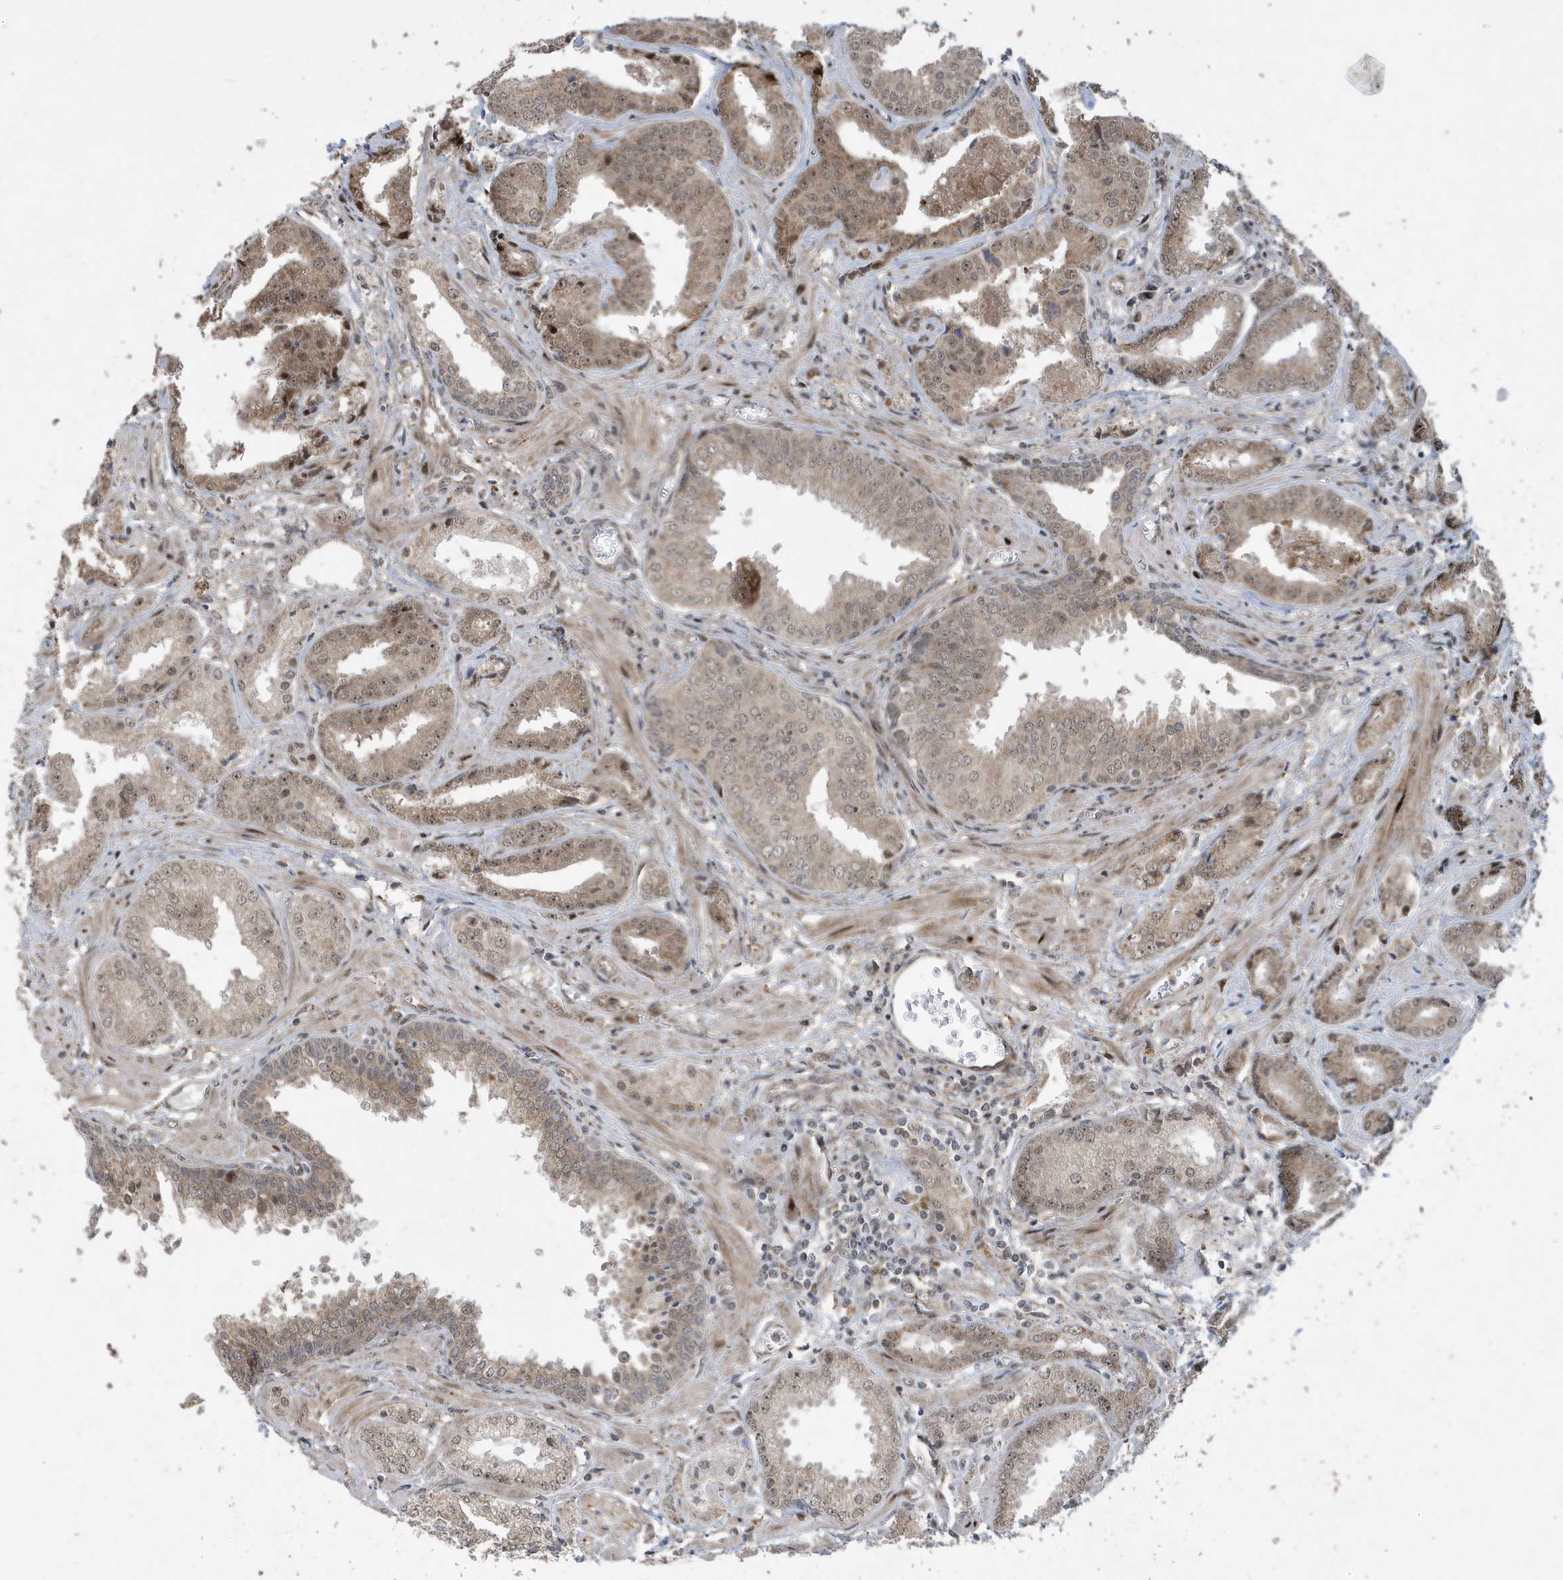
{"staining": {"intensity": "weak", "quantity": ">75%", "location": "cytoplasmic/membranous,nuclear"}, "tissue": "prostate cancer", "cell_type": "Tumor cells", "image_type": "cancer", "snomed": [{"axis": "morphology", "description": "Adenocarcinoma, Low grade"}, {"axis": "topography", "description": "Prostate"}], "caption": "High-magnification brightfield microscopy of prostate adenocarcinoma (low-grade) stained with DAB (3,3'-diaminobenzidine) (brown) and counterstained with hematoxylin (blue). tumor cells exhibit weak cytoplasmic/membranous and nuclear positivity is identified in about>75% of cells. The protein of interest is shown in brown color, while the nuclei are stained blue.", "gene": "FAM9B", "patient": {"sex": "male", "age": 67}}